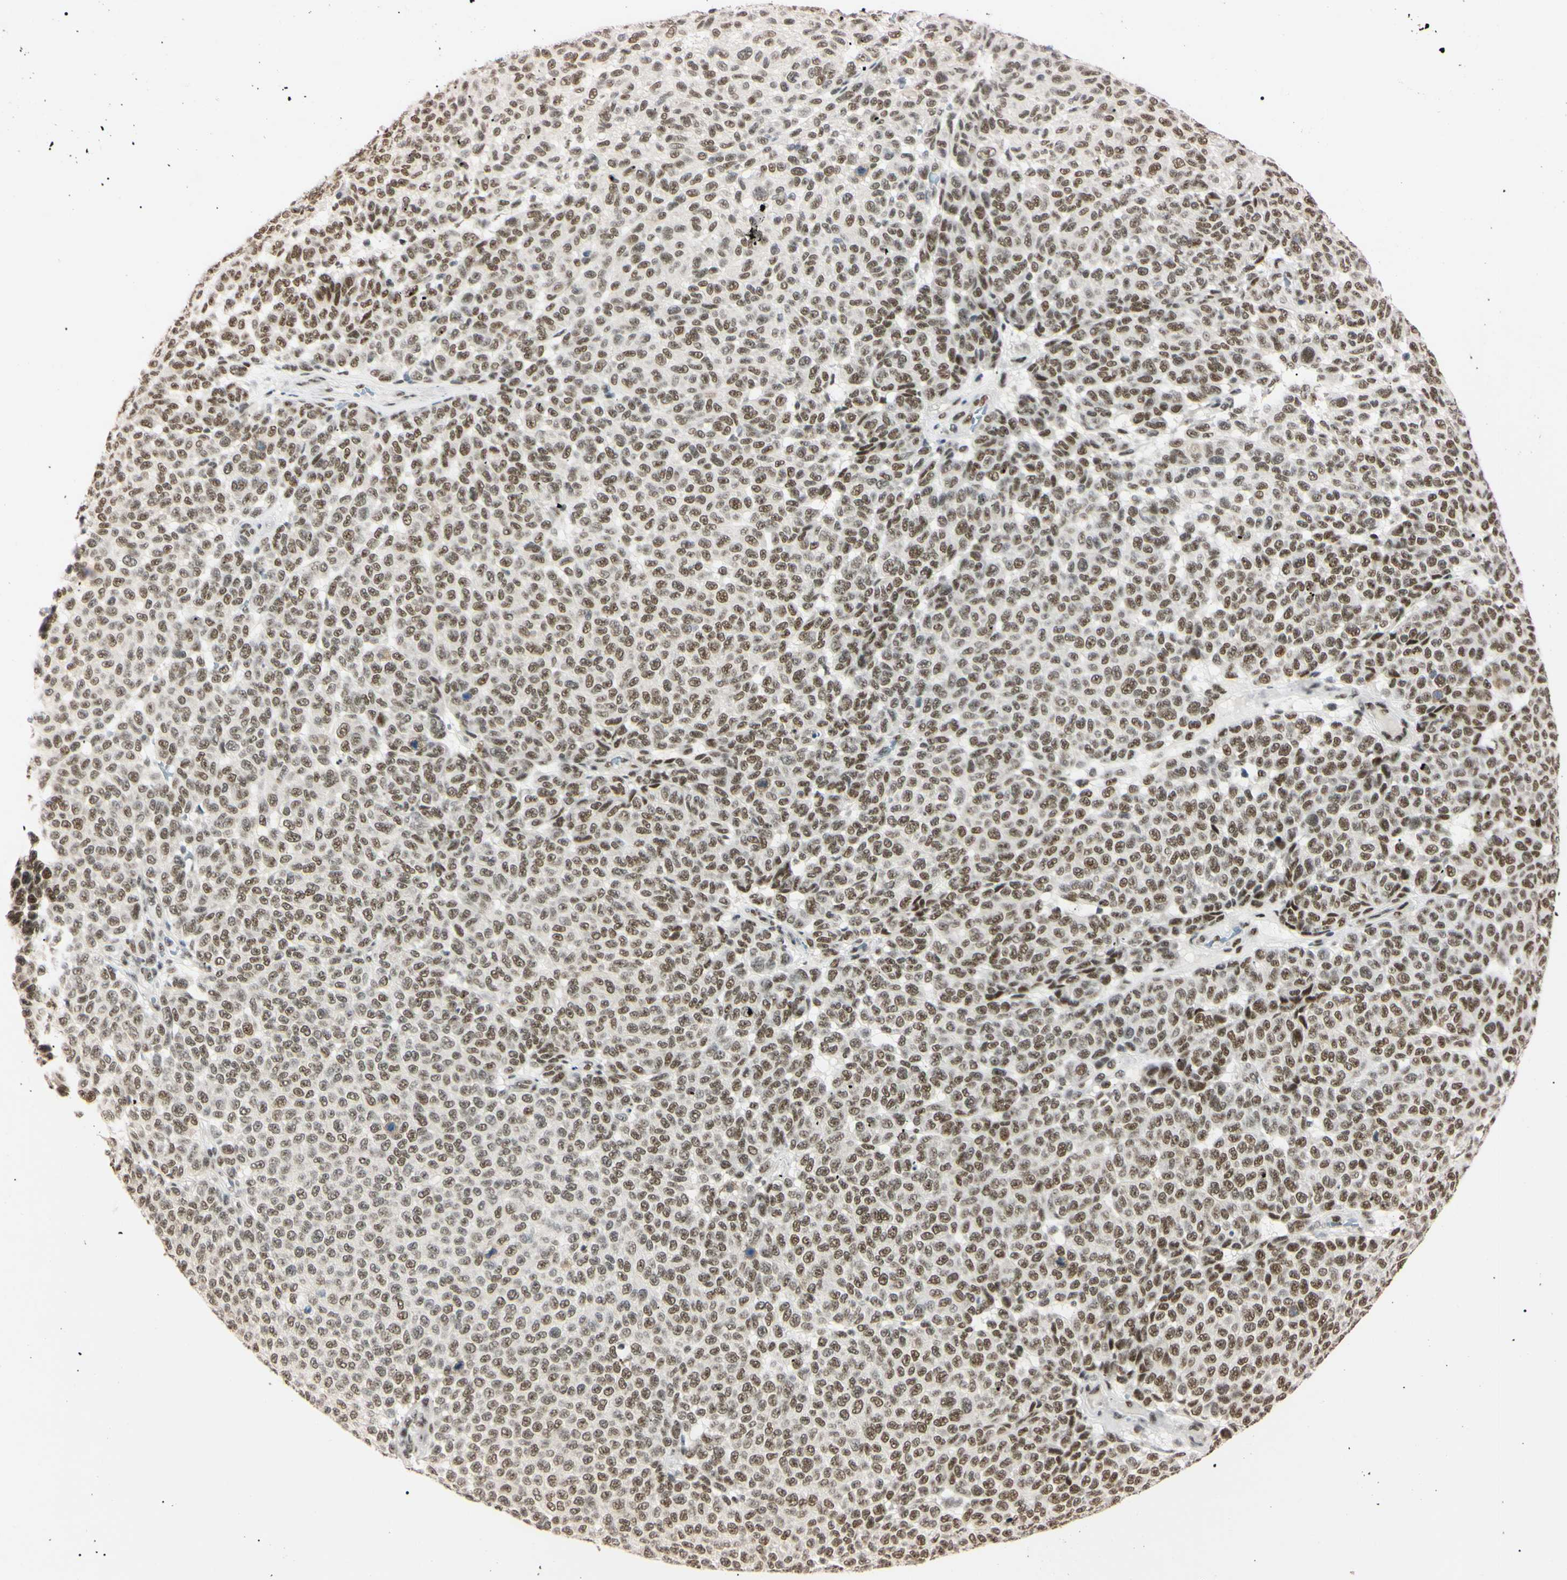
{"staining": {"intensity": "moderate", "quantity": ">75%", "location": "nuclear"}, "tissue": "melanoma", "cell_type": "Tumor cells", "image_type": "cancer", "snomed": [{"axis": "morphology", "description": "Malignant melanoma, NOS"}, {"axis": "topography", "description": "Skin"}], "caption": "Immunohistochemistry image of melanoma stained for a protein (brown), which displays medium levels of moderate nuclear expression in approximately >75% of tumor cells.", "gene": "ZNF134", "patient": {"sex": "male", "age": 59}}